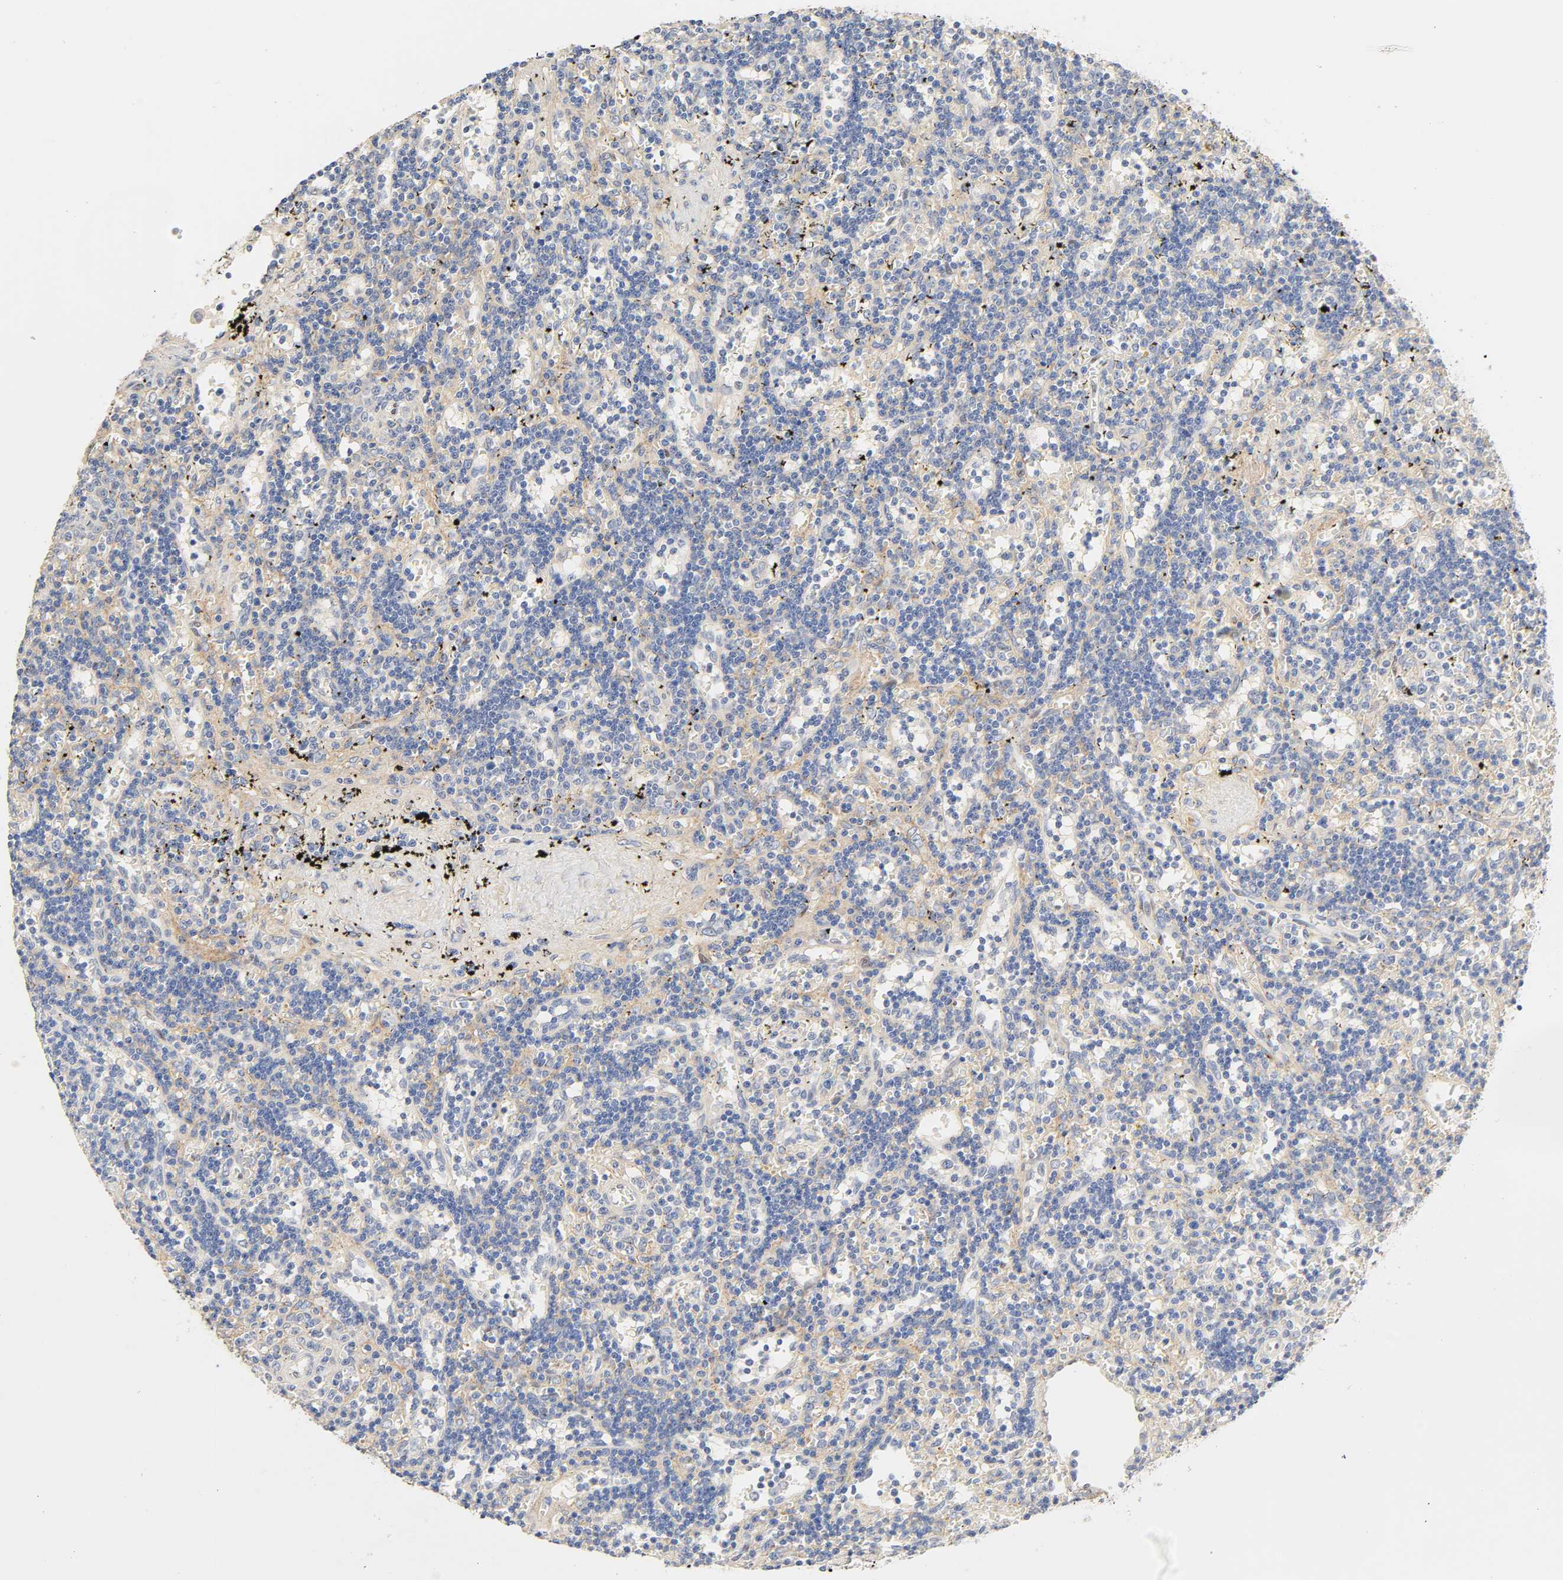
{"staining": {"intensity": "negative", "quantity": "none", "location": "none"}, "tissue": "lymphoma", "cell_type": "Tumor cells", "image_type": "cancer", "snomed": [{"axis": "morphology", "description": "Malignant lymphoma, non-Hodgkin's type, Low grade"}, {"axis": "topography", "description": "Spleen"}], "caption": "Tumor cells are negative for brown protein staining in lymphoma. The staining was performed using DAB (3,3'-diaminobenzidine) to visualize the protein expression in brown, while the nuclei were stained in blue with hematoxylin (Magnification: 20x).", "gene": "BORCS8-MEF2B", "patient": {"sex": "male", "age": 60}}